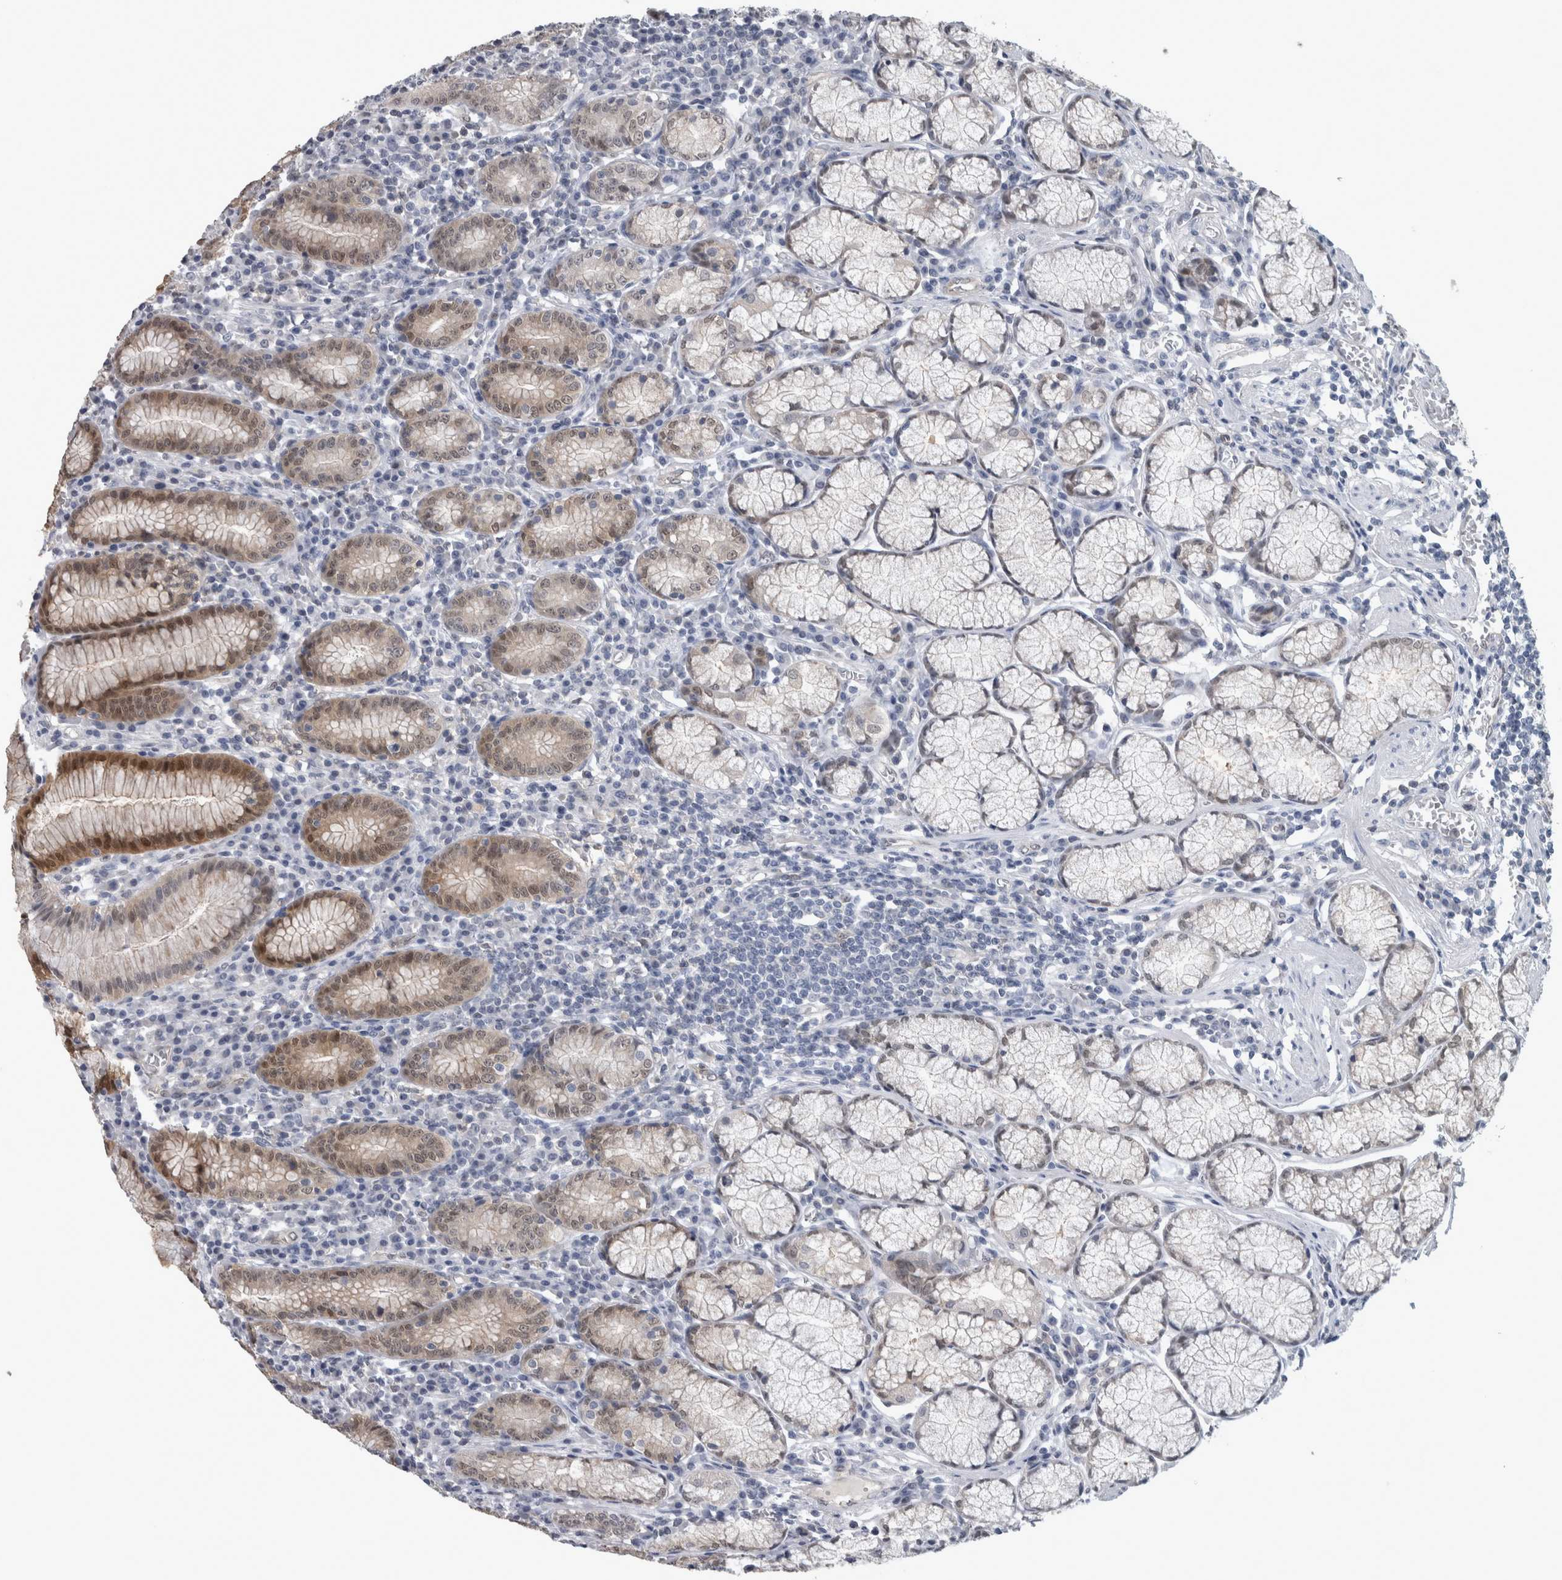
{"staining": {"intensity": "strong", "quantity": "<25%", "location": "cytoplasmic/membranous,nuclear"}, "tissue": "stomach", "cell_type": "Glandular cells", "image_type": "normal", "snomed": [{"axis": "morphology", "description": "Normal tissue, NOS"}, {"axis": "topography", "description": "Stomach"}], "caption": "The photomicrograph demonstrates staining of normal stomach, revealing strong cytoplasmic/membranous,nuclear protein staining (brown color) within glandular cells.", "gene": "NAPRT", "patient": {"sex": "male", "age": 55}}